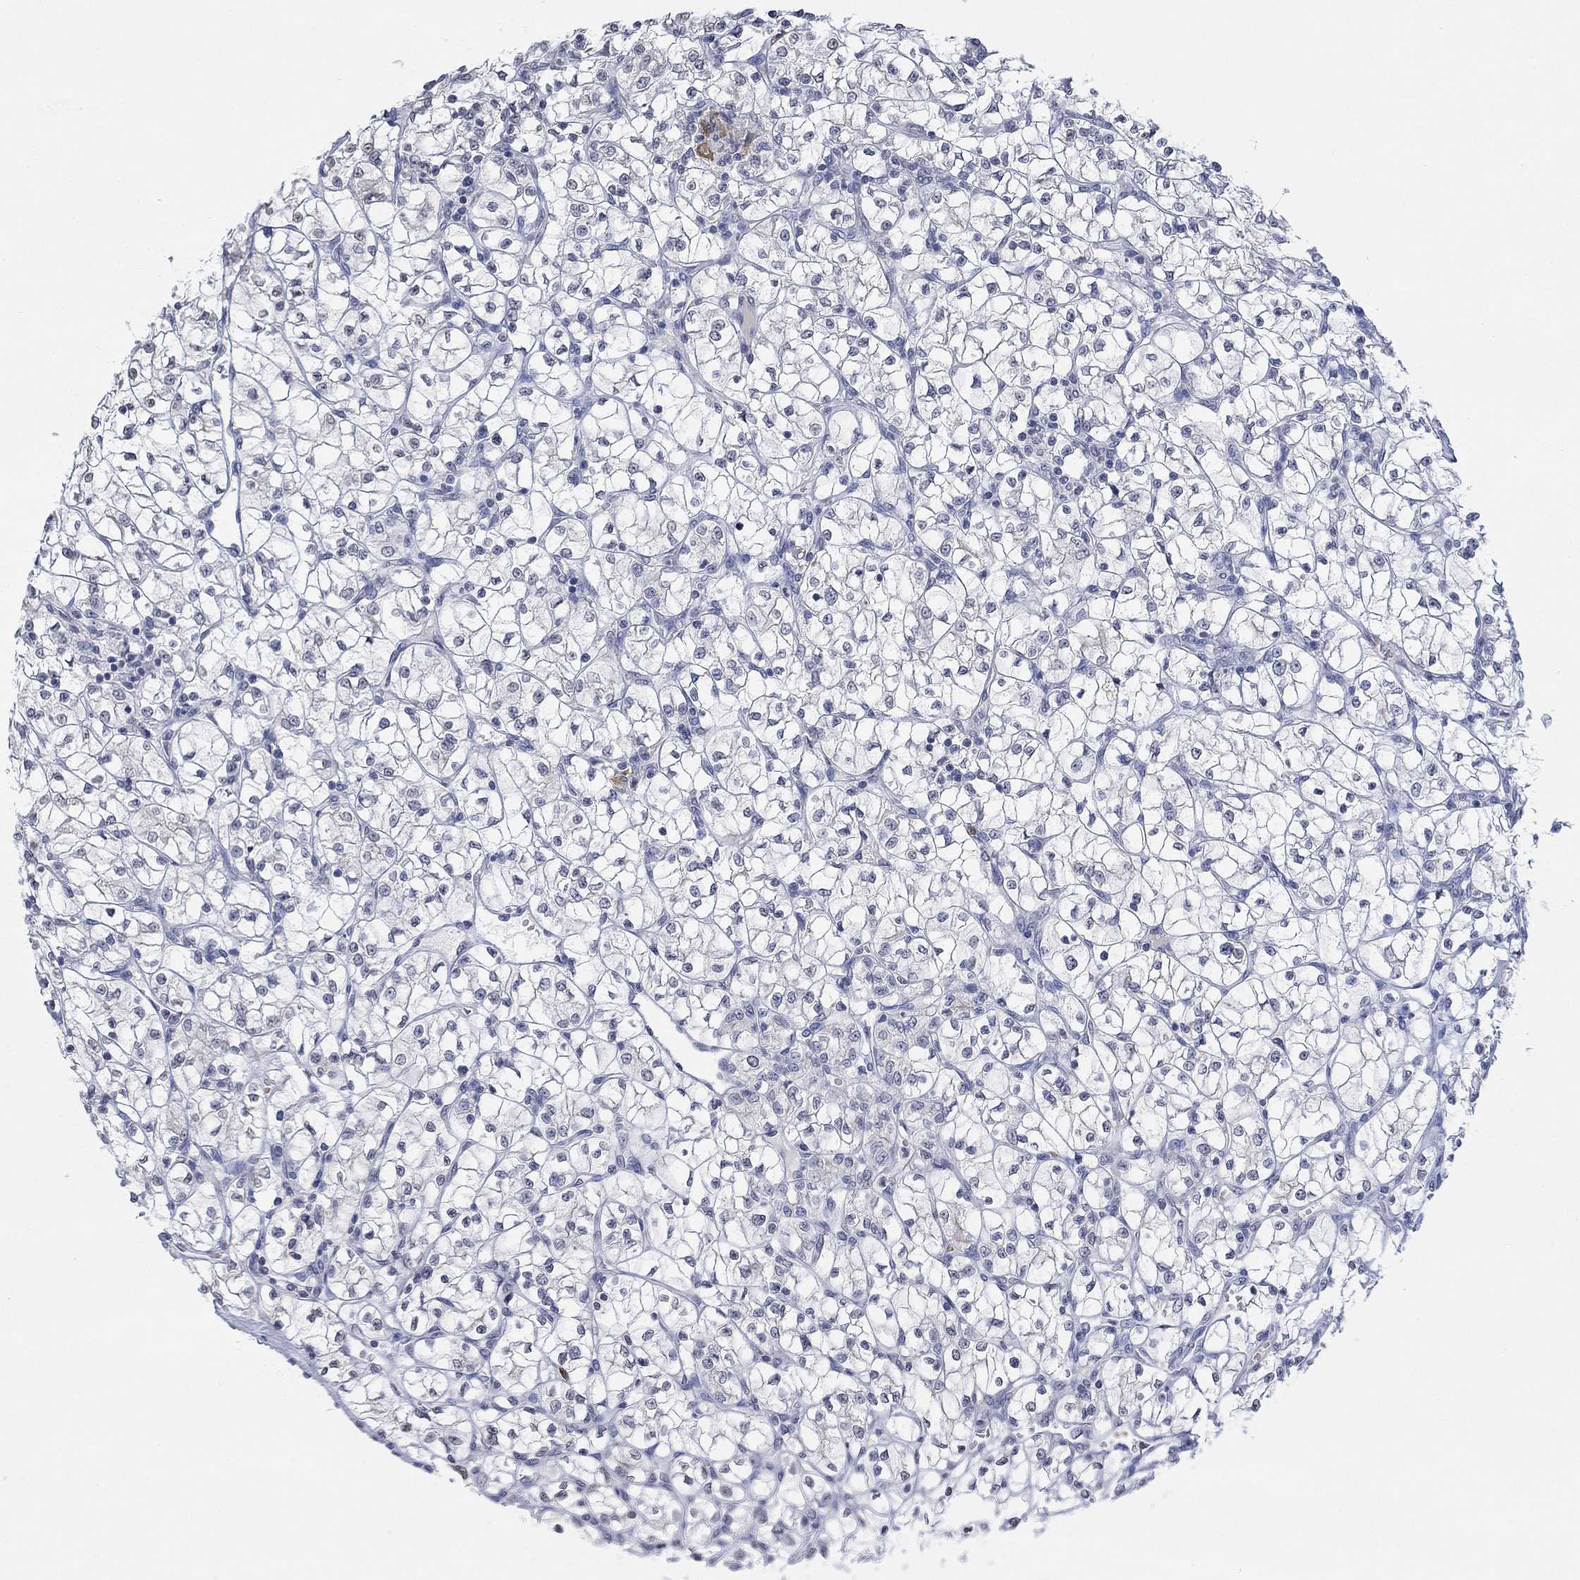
{"staining": {"intensity": "negative", "quantity": "none", "location": "none"}, "tissue": "renal cancer", "cell_type": "Tumor cells", "image_type": "cancer", "snomed": [{"axis": "morphology", "description": "Adenocarcinoma, NOS"}, {"axis": "topography", "description": "Kidney"}], "caption": "Tumor cells show no significant protein expression in renal adenocarcinoma.", "gene": "TMEM255A", "patient": {"sex": "female", "age": 64}}